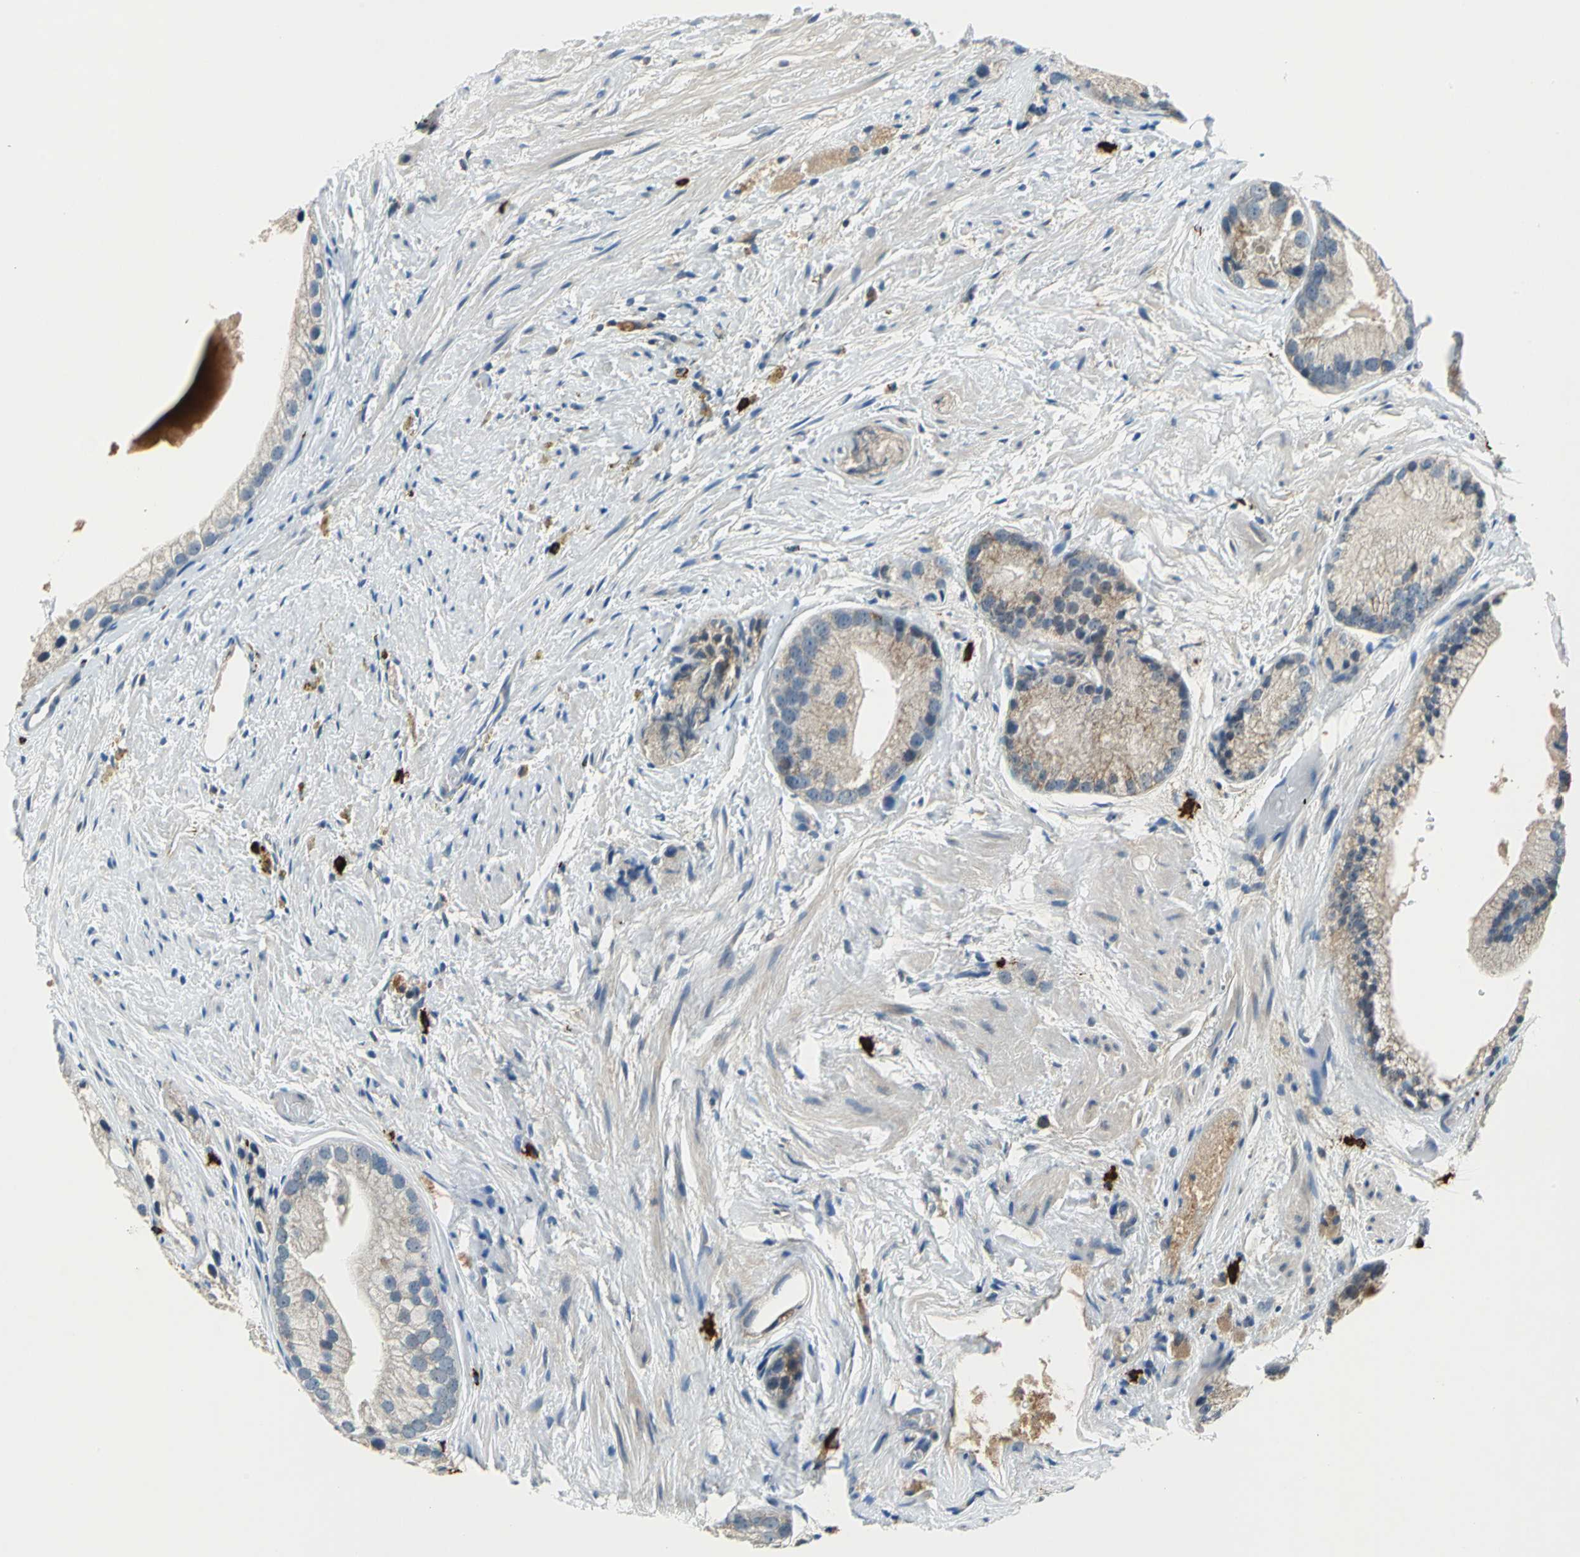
{"staining": {"intensity": "weak", "quantity": "25%-75%", "location": "cytoplasmic/membranous"}, "tissue": "prostate cancer", "cell_type": "Tumor cells", "image_type": "cancer", "snomed": [{"axis": "morphology", "description": "Adenocarcinoma, Low grade"}, {"axis": "topography", "description": "Prostate"}], "caption": "A brown stain highlights weak cytoplasmic/membranous positivity of a protein in prostate cancer tumor cells. (Stains: DAB in brown, nuclei in blue, Microscopy: brightfield microscopy at high magnification).", "gene": "SLC19A2", "patient": {"sex": "male", "age": 69}}